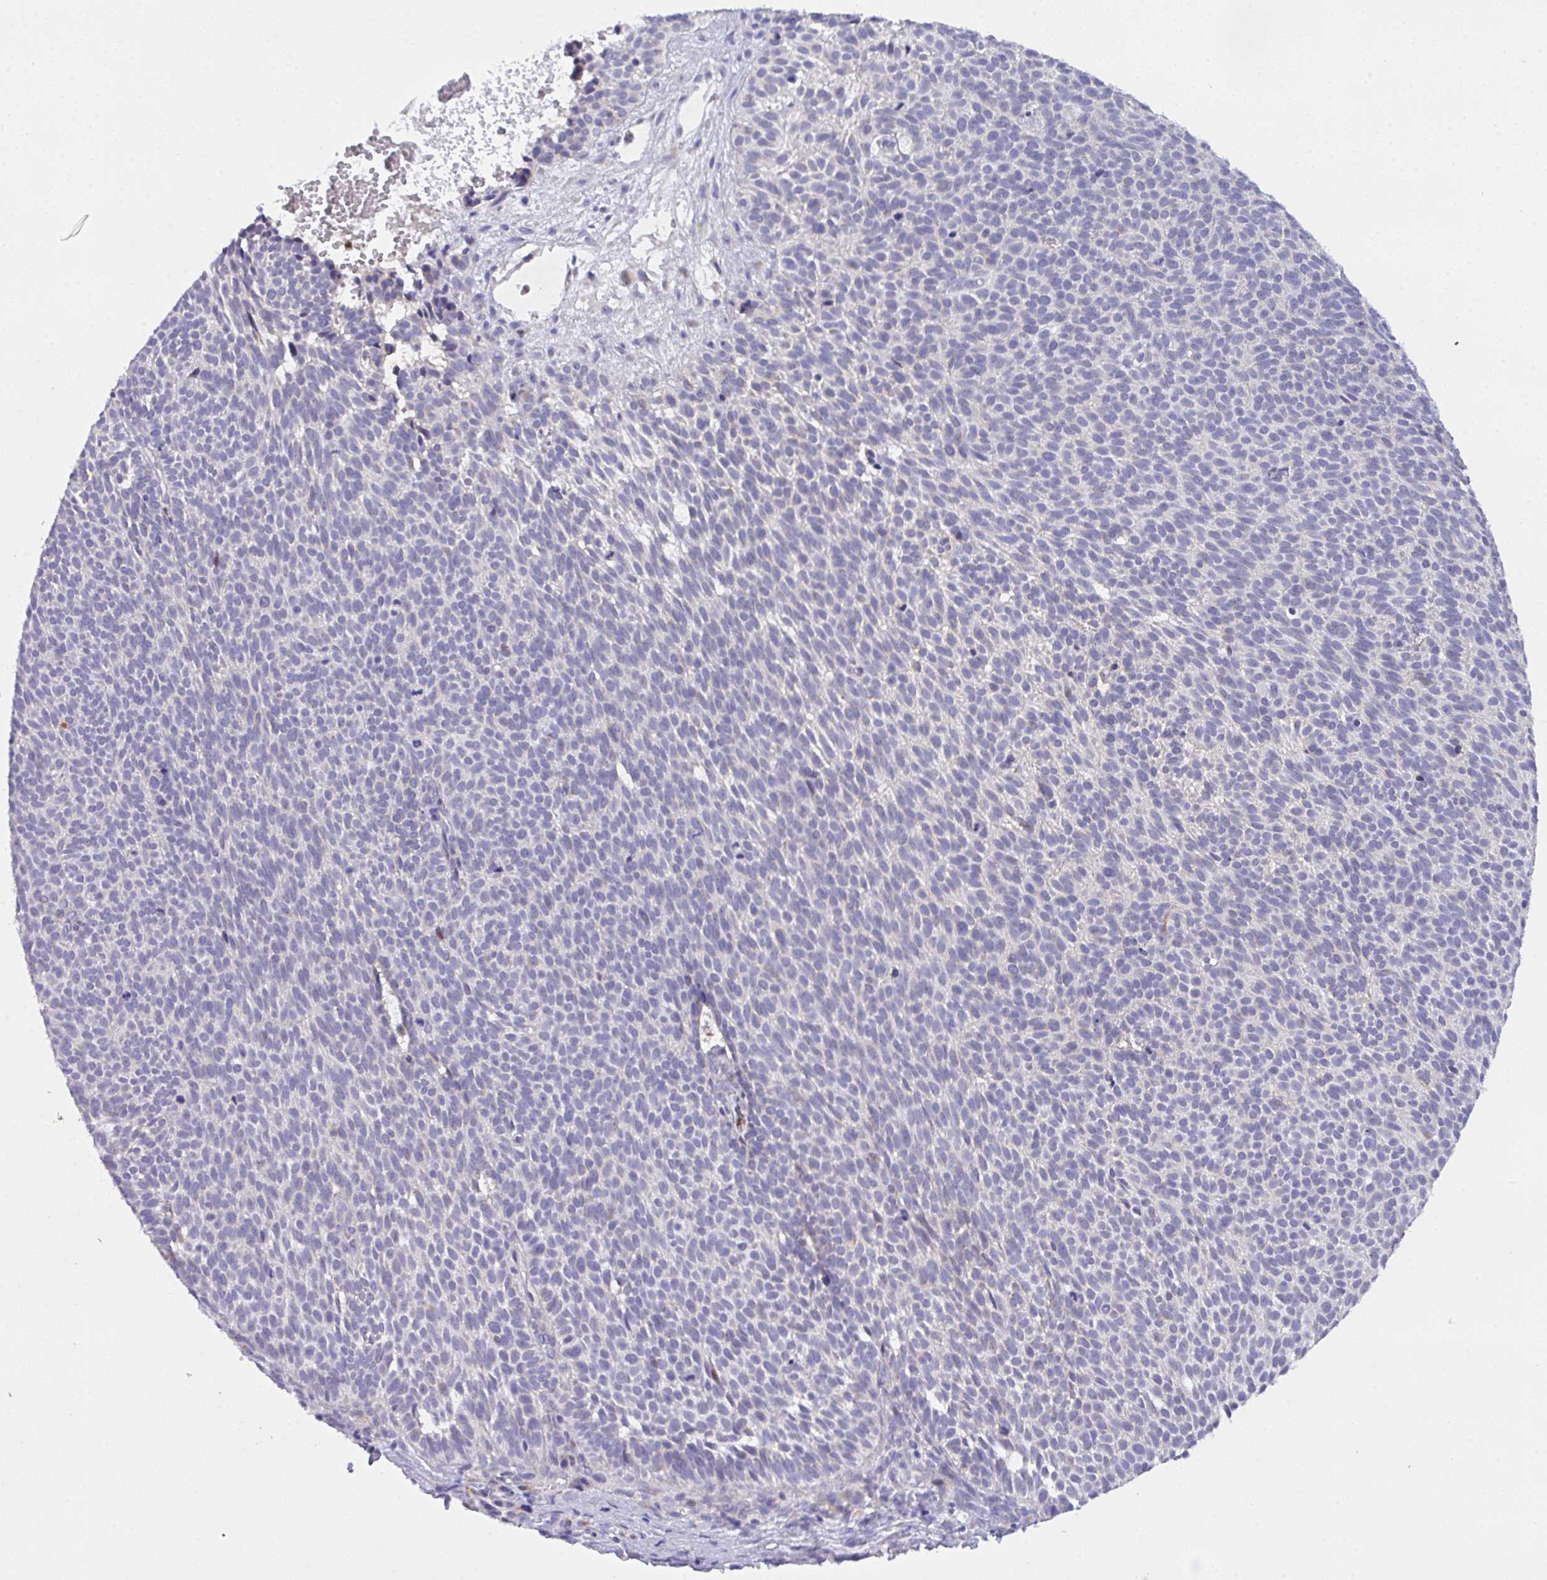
{"staining": {"intensity": "negative", "quantity": "none", "location": "none"}, "tissue": "skin cancer", "cell_type": "Tumor cells", "image_type": "cancer", "snomed": [{"axis": "morphology", "description": "Basal cell carcinoma"}, {"axis": "topography", "description": "Skin"}], "caption": "A high-resolution micrograph shows immunohistochemistry staining of skin cancer (basal cell carcinoma), which shows no significant expression in tumor cells. The staining was performed using DAB (3,3'-diaminobenzidine) to visualize the protein expression in brown, while the nuclei were stained in blue with hematoxylin (Magnification: 20x).", "gene": "ZNF554", "patient": {"sex": "male", "age": 63}}